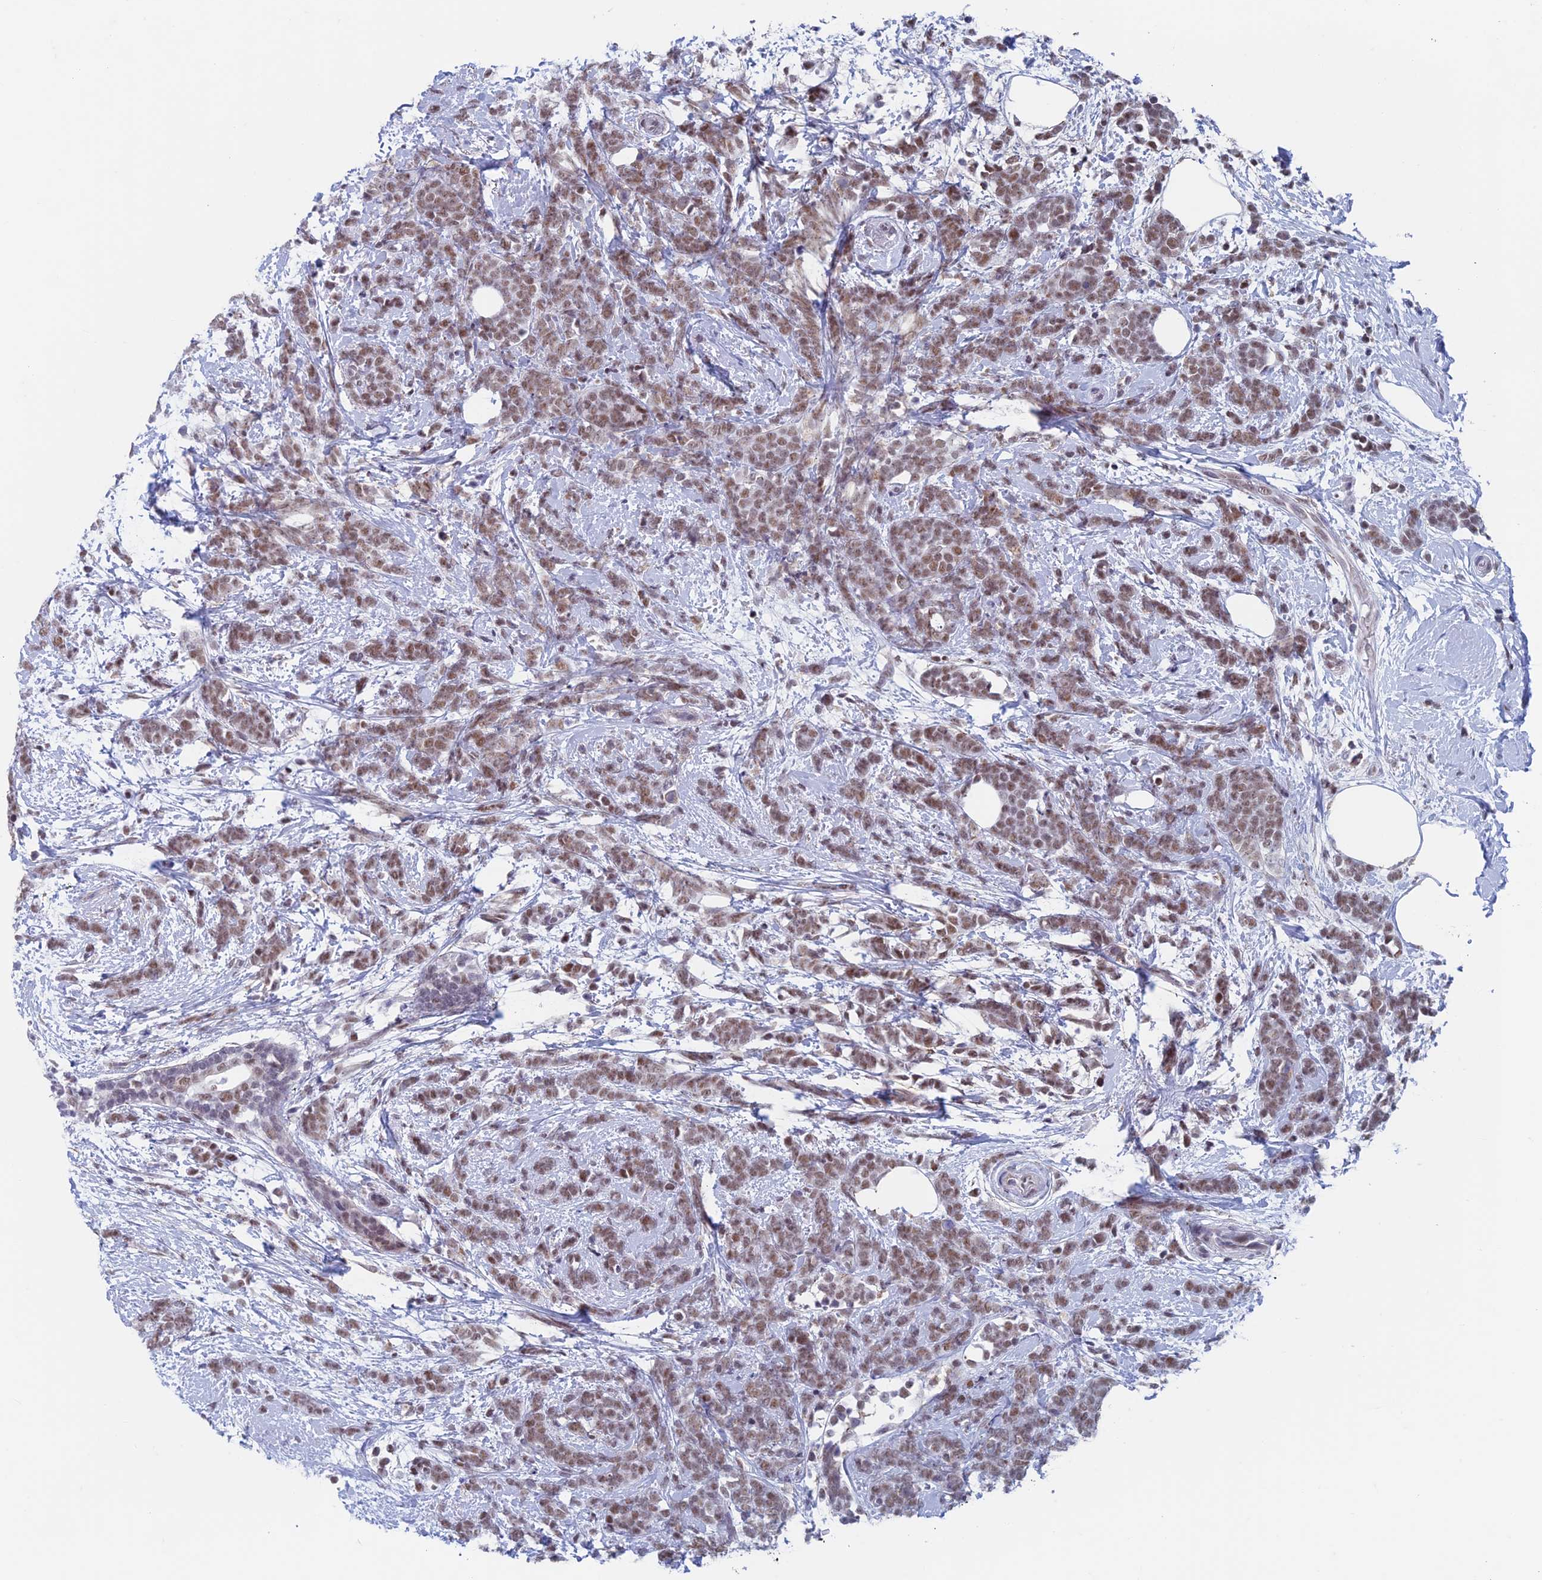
{"staining": {"intensity": "moderate", "quantity": ">75%", "location": "nuclear"}, "tissue": "breast cancer", "cell_type": "Tumor cells", "image_type": "cancer", "snomed": [{"axis": "morphology", "description": "Lobular carcinoma"}, {"axis": "topography", "description": "Breast"}], "caption": "Lobular carcinoma (breast) stained for a protein (brown) demonstrates moderate nuclear positive expression in about >75% of tumor cells.", "gene": "ASH2L", "patient": {"sex": "female", "age": 58}}